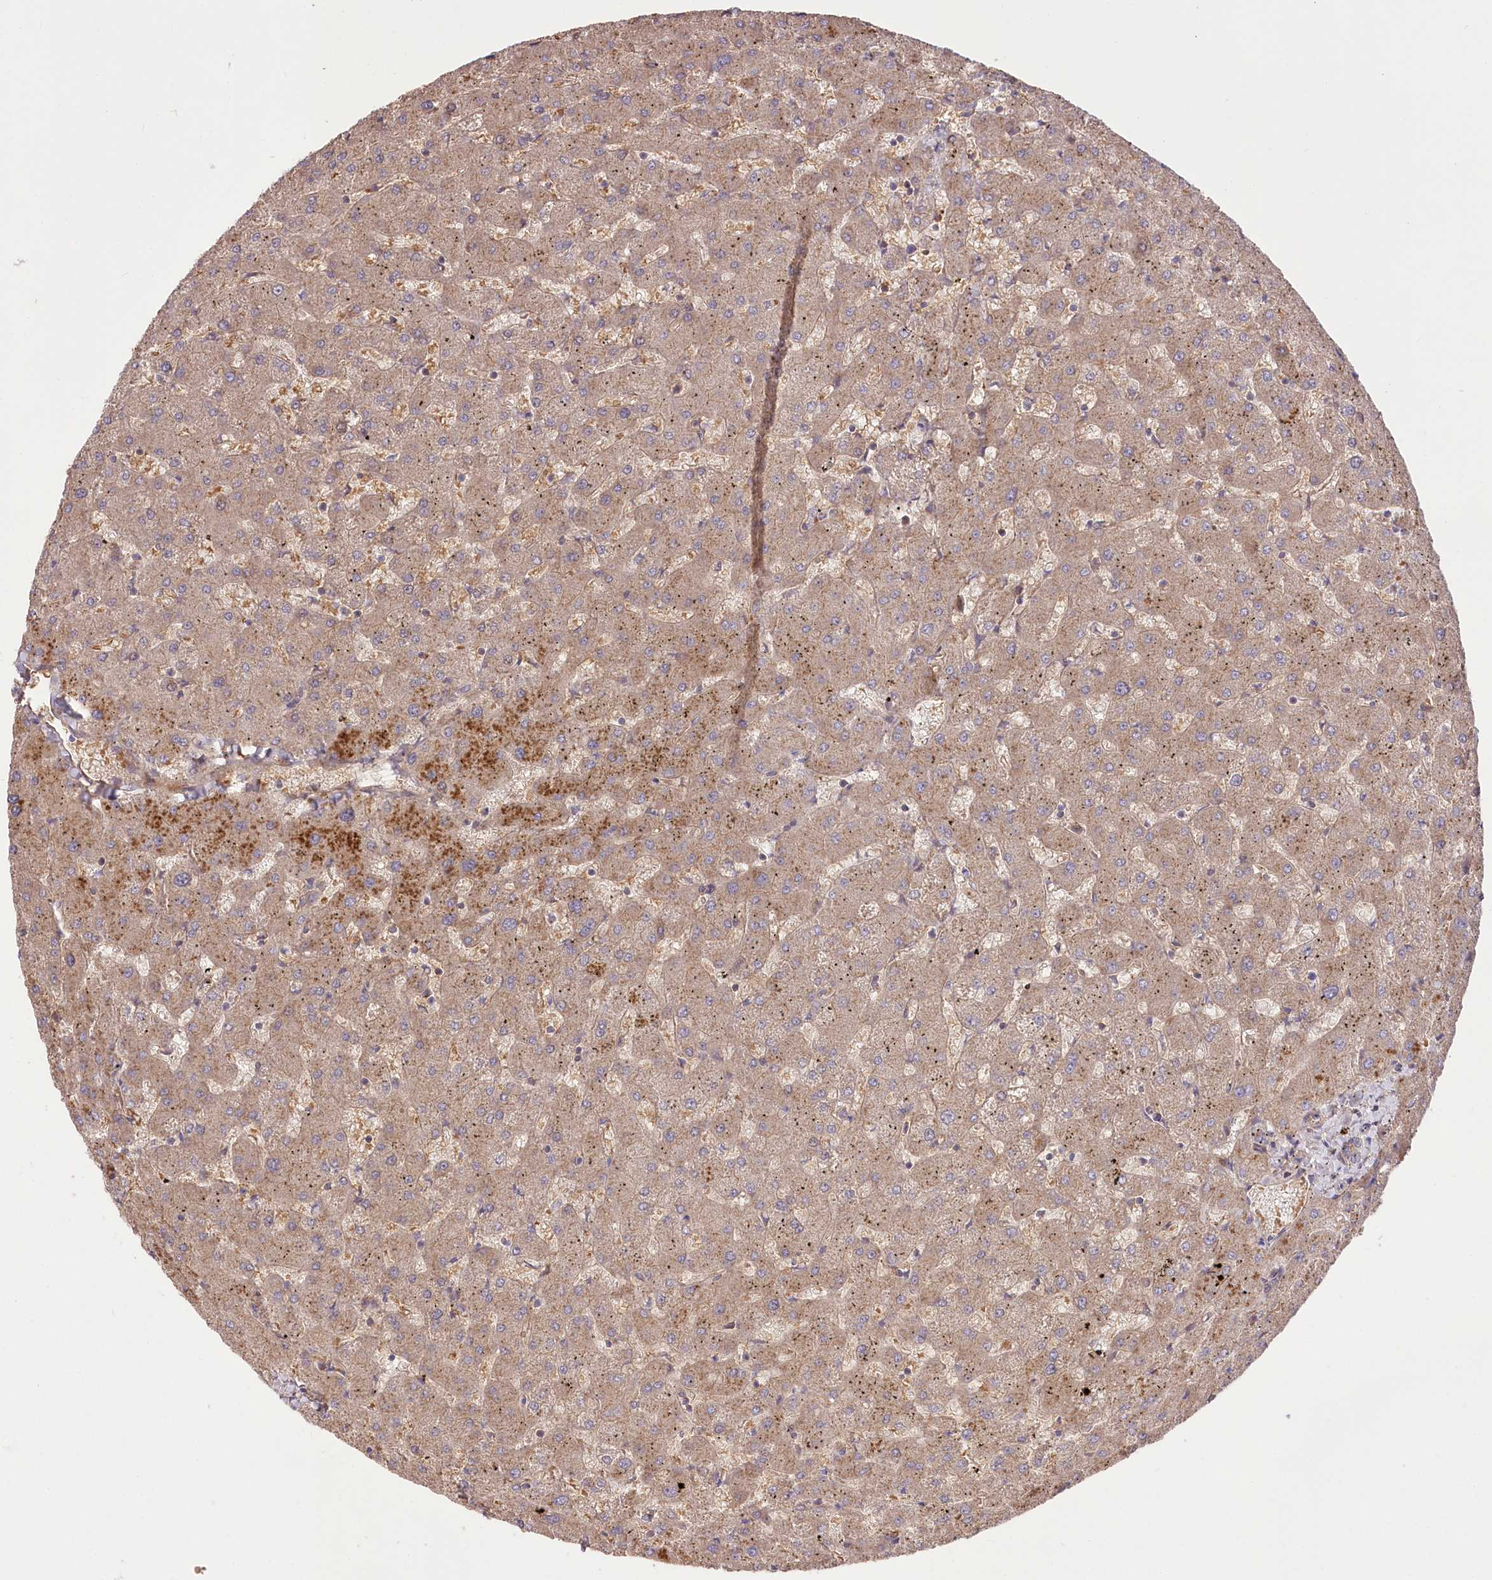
{"staining": {"intensity": "weak", "quantity": ">75%", "location": "cytoplasmic/membranous"}, "tissue": "liver", "cell_type": "Cholangiocytes", "image_type": "normal", "snomed": [{"axis": "morphology", "description": "Normal tissue, NOS"}, {"axis": "topography", "description": "Liver"}], "caption": "Liver stained with IHC demonstrates weak cytoplasmic/membranous expression in approximately >75% of cholangiocytes.", "gene": "TRUB1", "patient": {"sex": "female", "age": 63}}